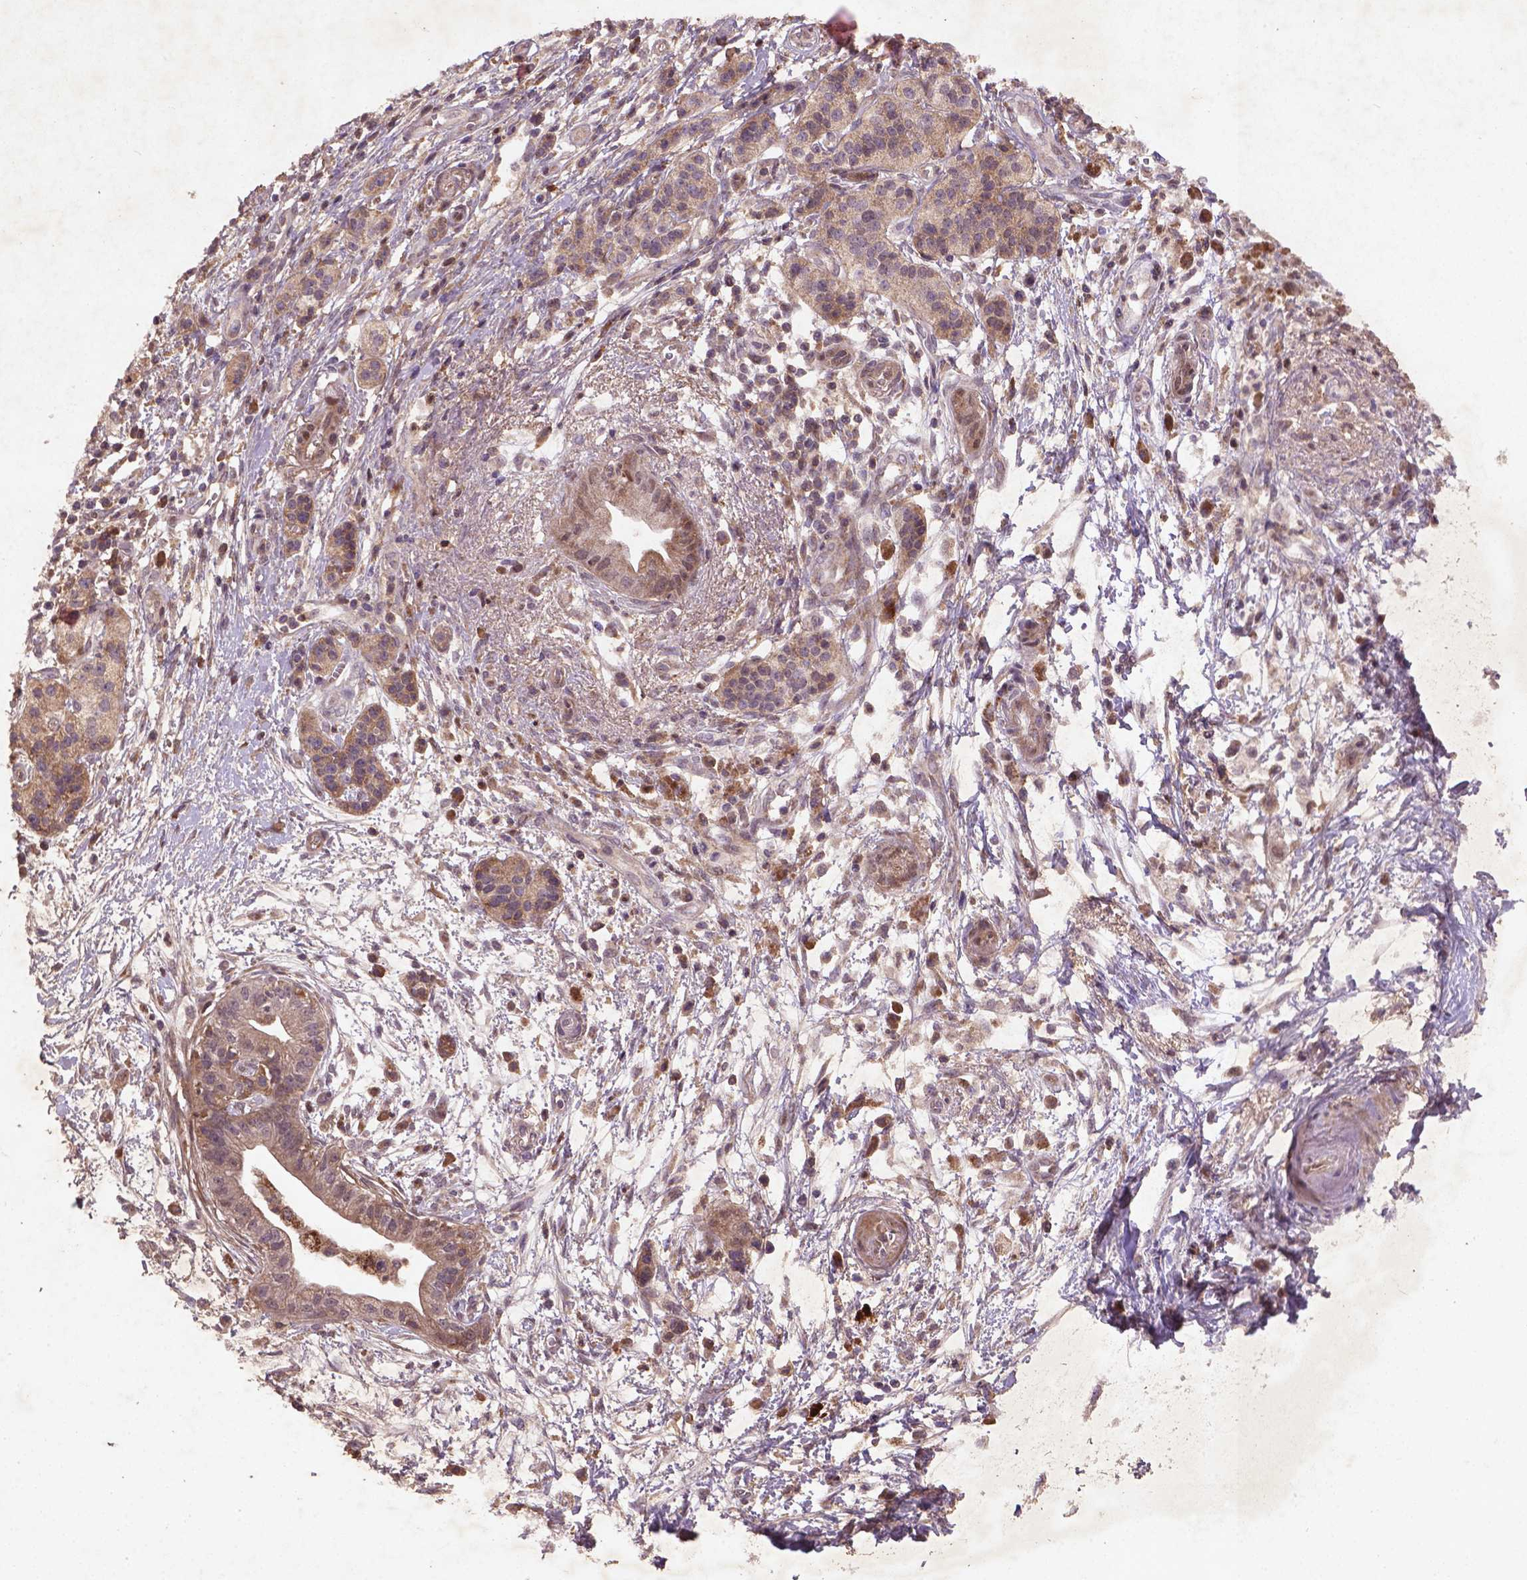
{"staining": {"intensity": "weak", "quantity": "<25%", "location": "cytoplasmic/membranous,nuclear"}, "tissue": "pancreatic cancer", "cell_type": "Tumor cells", "image_type": "cancer", "snomed": [{"axis": "morphology", "description": "Normal tissue, NOS"}, {"axis": "morphology", "description": "Adenocarcinoma, NOS"}, {"axis": "topography", "description": "Lymph node"}, {"axis": "topography", "description": "Pancreas"}], "caption": "A micrograph of human adenocarcinoma (pancreatic) is negative for staining in tumor cells.", "gene": "NIPAL2", "patient": {"sex": "female", "age": 58}}